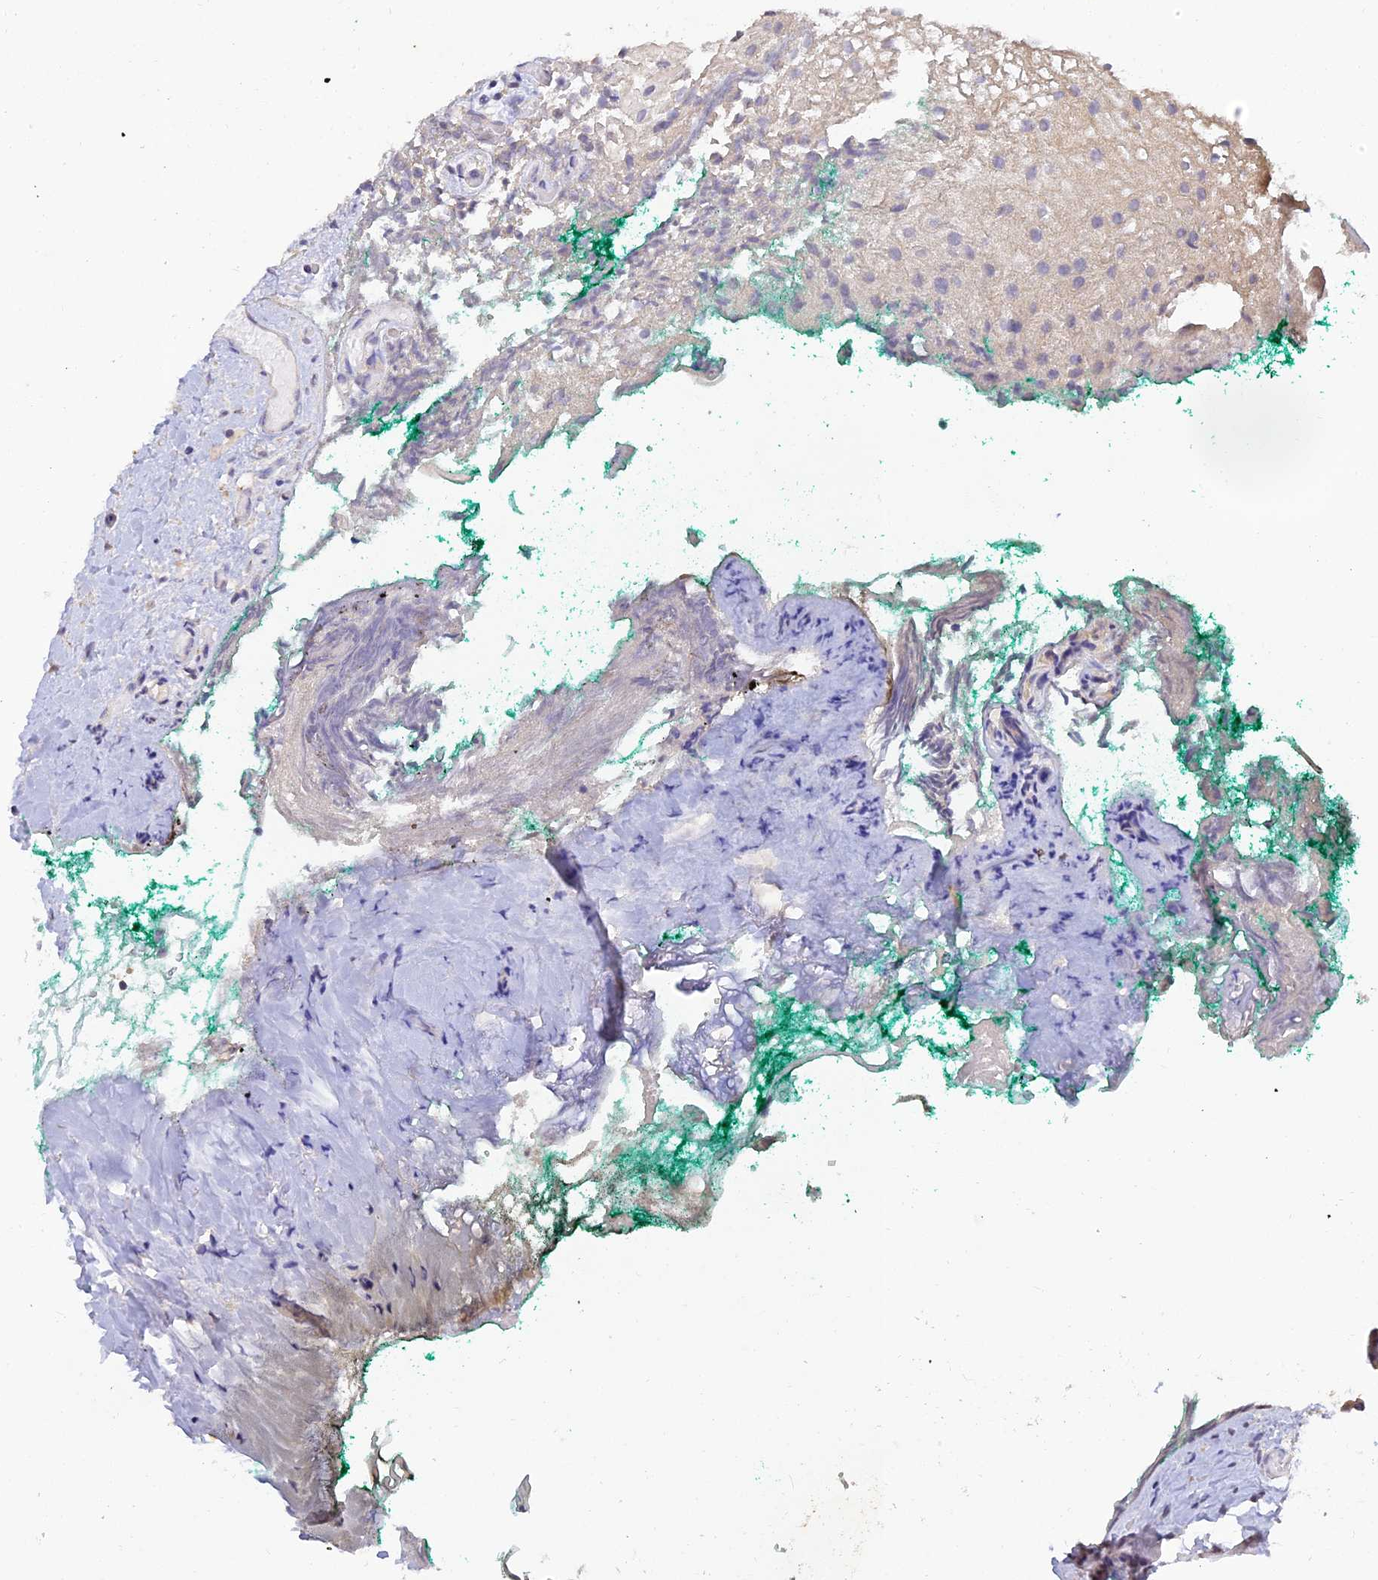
{"staining": {"intensity": "weak", "quantity": "<25%", "location": "cytoplasmic/membranous"}, "tissue": "oral mucosa", "cell_type": "Squamous epithelial cells", "image_type": "normal", "snomed": [{"axis": "morphology", "description": "Normal tissue, NOS"}, {"axis": "morphology", "description": "Relapse melanoma"}, {"axis": "topography", "description": "Oral tissue"}], "caption": "Immunohistochemistry micrograph of unremarkable oral mucosa: oral mucosa stained with DAB (3,3'-diaminobenzidine) reveals no significant protein expression in squamous epithelial cells.", "gene": "ARL8A", "patient": {"sex": "female", "age": 83}}